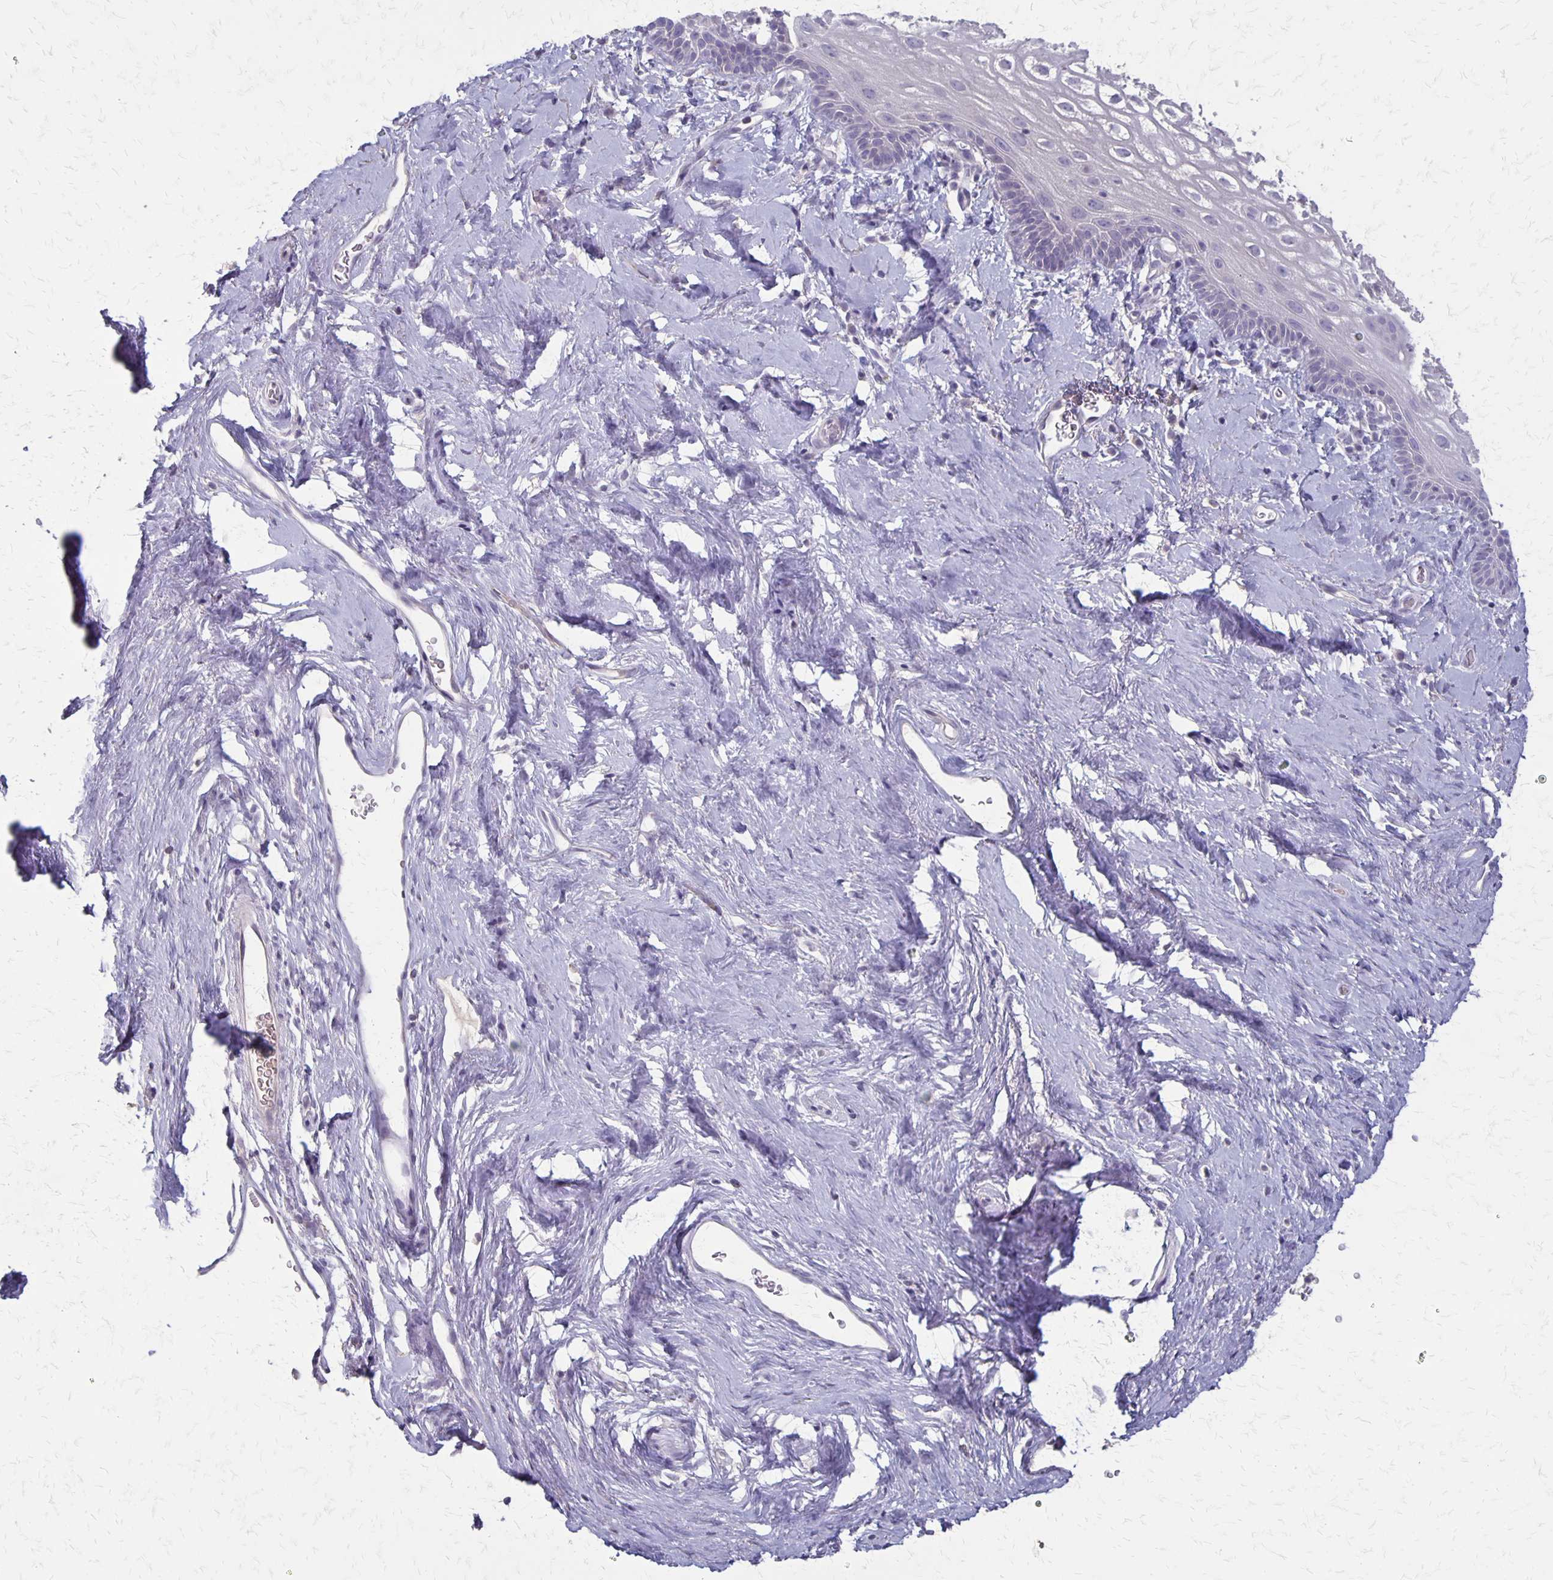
{"staining": {"intensity": "negative", "quantity": "none", "location": "none"}, "tissue": "vagina", "cell_type": "Squamous epithelial cells", "image_type": "normal", "snomed": [{"axis": "morphology", "description": "Normal tissue, NOS"}, {"axis": "morphology", "description": "Adenocarcinoma, NOS"}, {"axis": "topography", "description": "Rectum"}, {"axis": "topography", "description": "Vagina"}, {"axis": "topography", "description": "Peripheral nerve tissue"}], "caption": "Immunohistochemistry micrograph of benign vagina stained for a protein (brown), which displays no staining in squamous epithelial cells.", "gene": "SEPTIN5", "patient": {"sex": "female", "age": 71}}